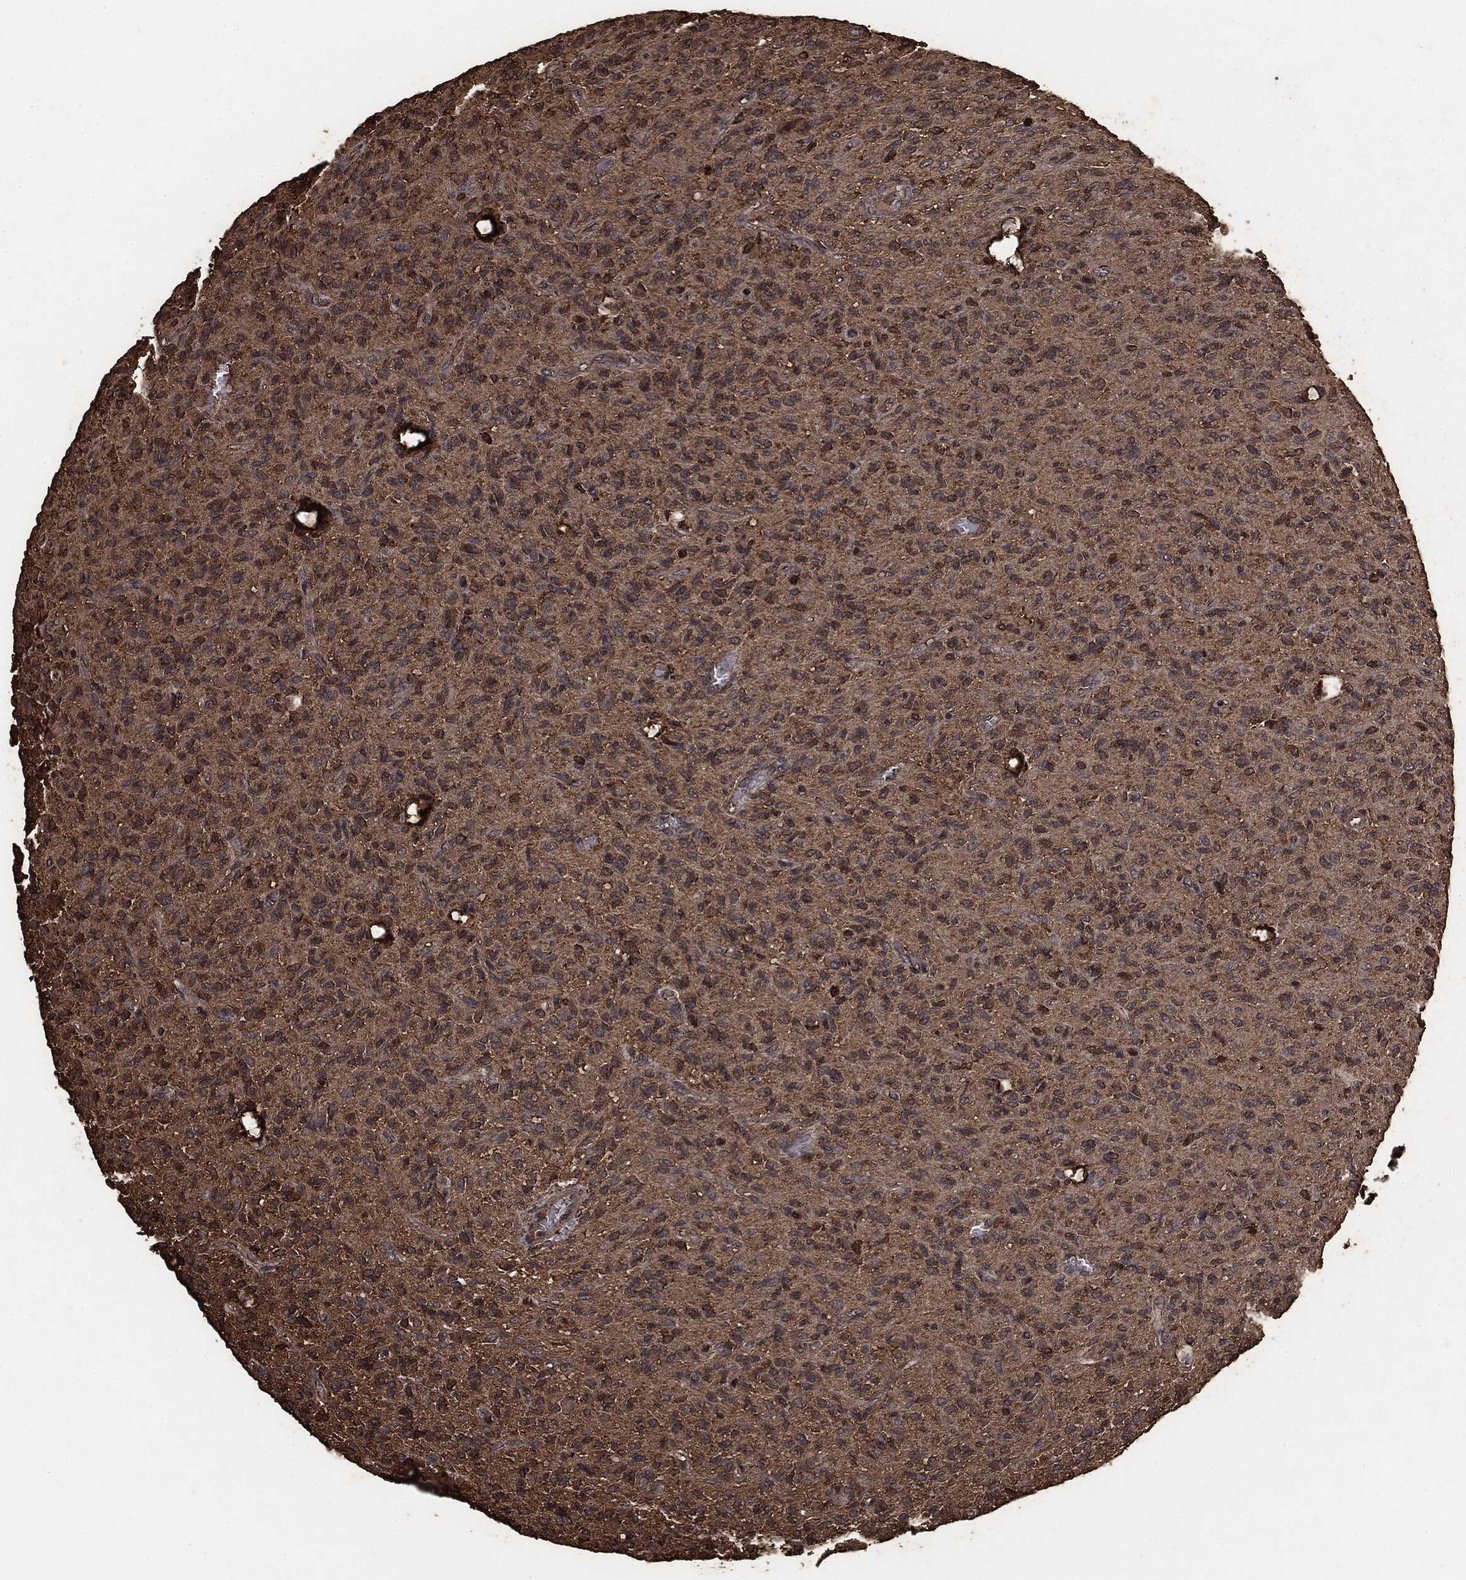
{"staining": {"intensity": "moderate", "quantity": ">75%", "location": "cytoplasmic/membranous"}, "tissue": "glioma", "cell_type": "Tumor cells", "image_type": "cancer", "snomed": [{"axis": "morphology", "description": "Glioma, malignant, High grade"}, {"axis": "topography", "description": "Brain"}], "caption": "There is medium levels of moderate cytoplasmic/membranous staining in tumor cells of glioma, as demonstrated by immunohistochemical staining (brown color).", "gene": "MTOR", "patient": {"sex": "male", "age": 64}}